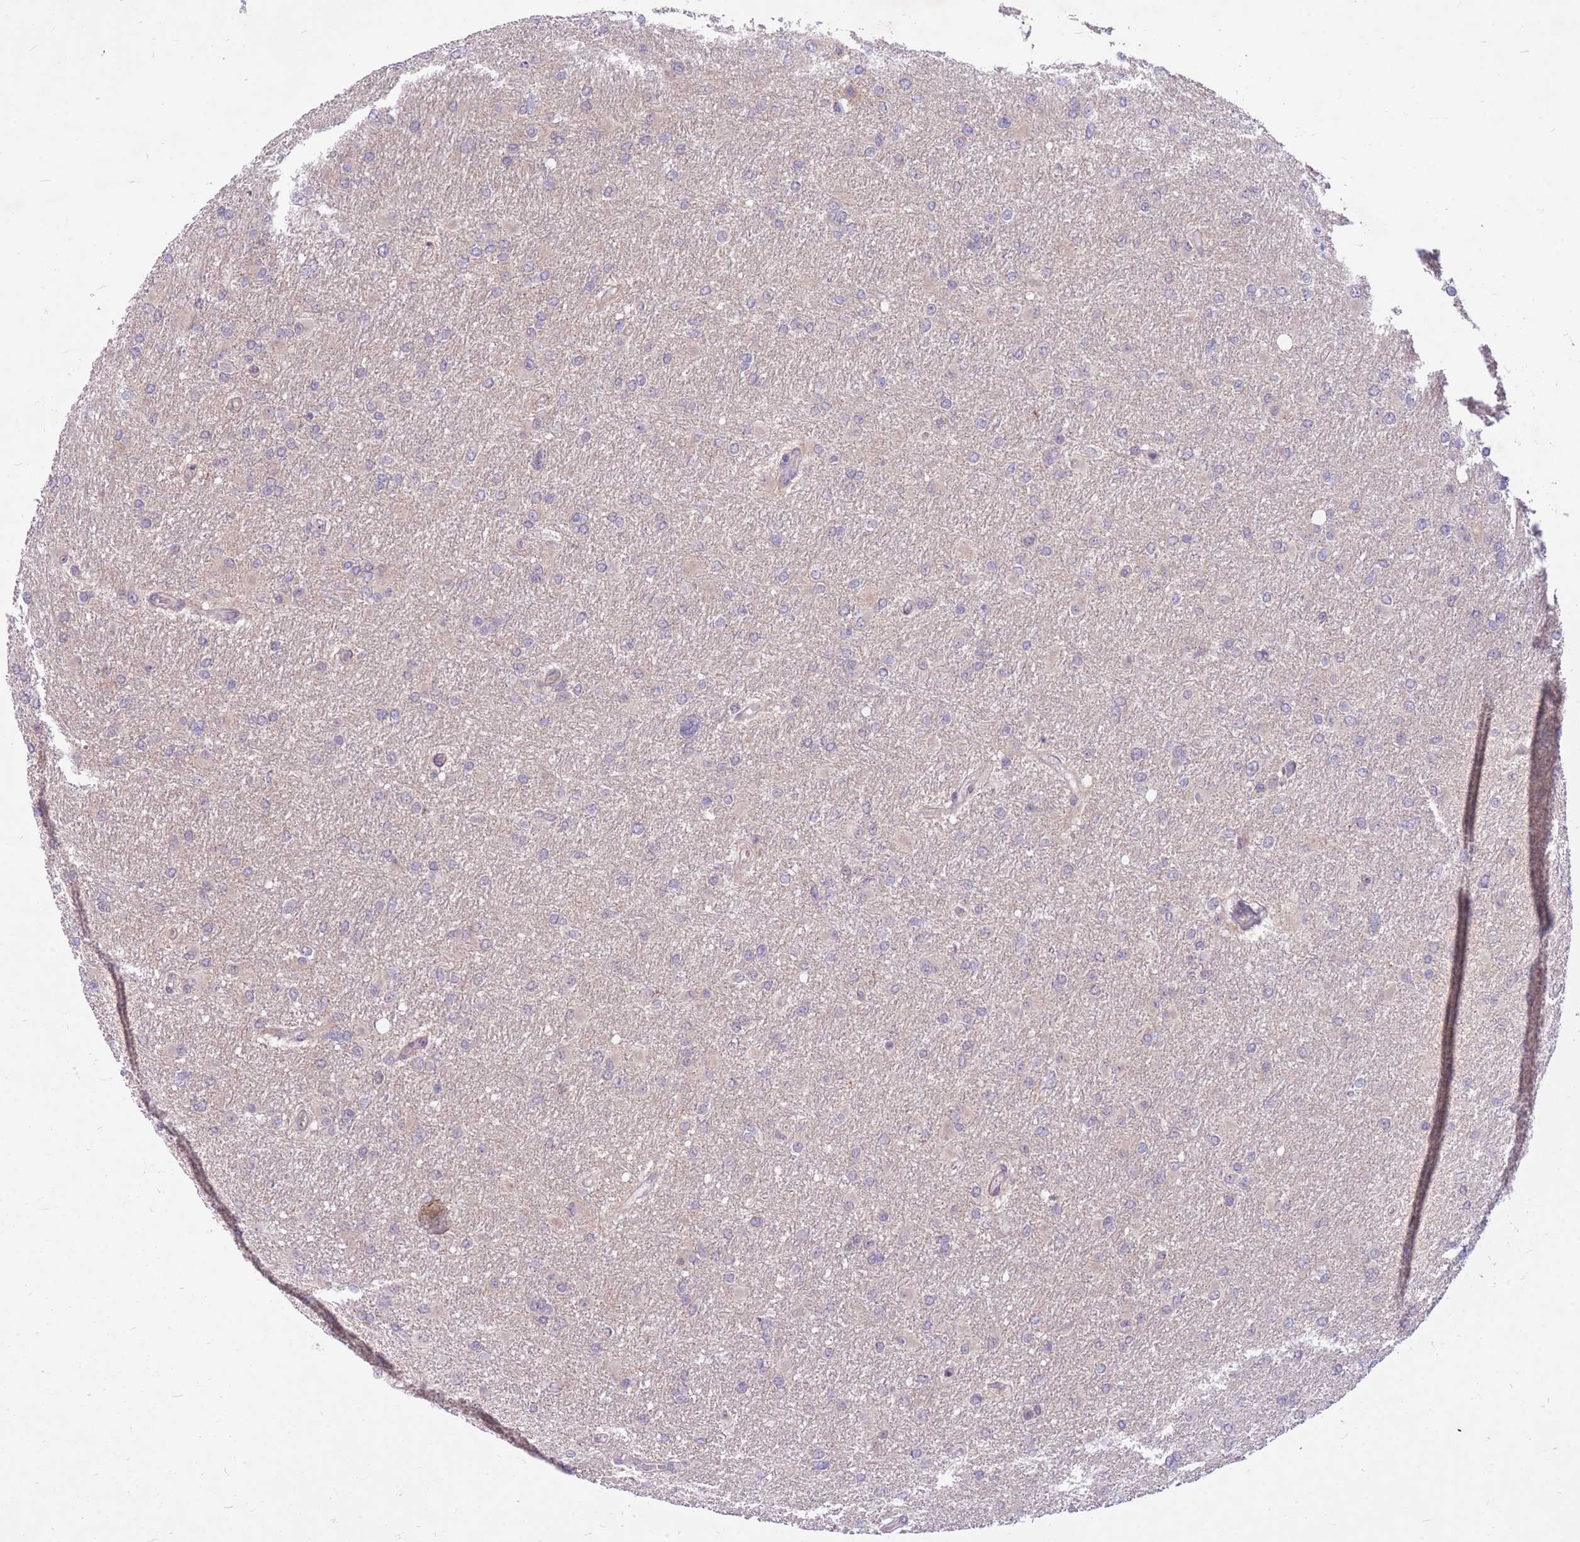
{"staining": {"intensity": "negative", "quantity": "none", "location": "none"}, "tissue": "glioma", "cell_type": "Tumor cells", "image_type": "cancer", "snomed": [{"axis": "morphology", "description": "Glioma, malignant, High grade"}, {"axis": "topography", "description": "Cerebral cortex"}], "caption": "High magnification brightfield microscopy of glioma stained with DAB (3,3'-diaminobenzidine) (brown) and counterstained with hematoxylin (blue): tumor cells show no significant expression.", "gene": "ERCC2", "patient": {"sex": "female", "age": 36}}